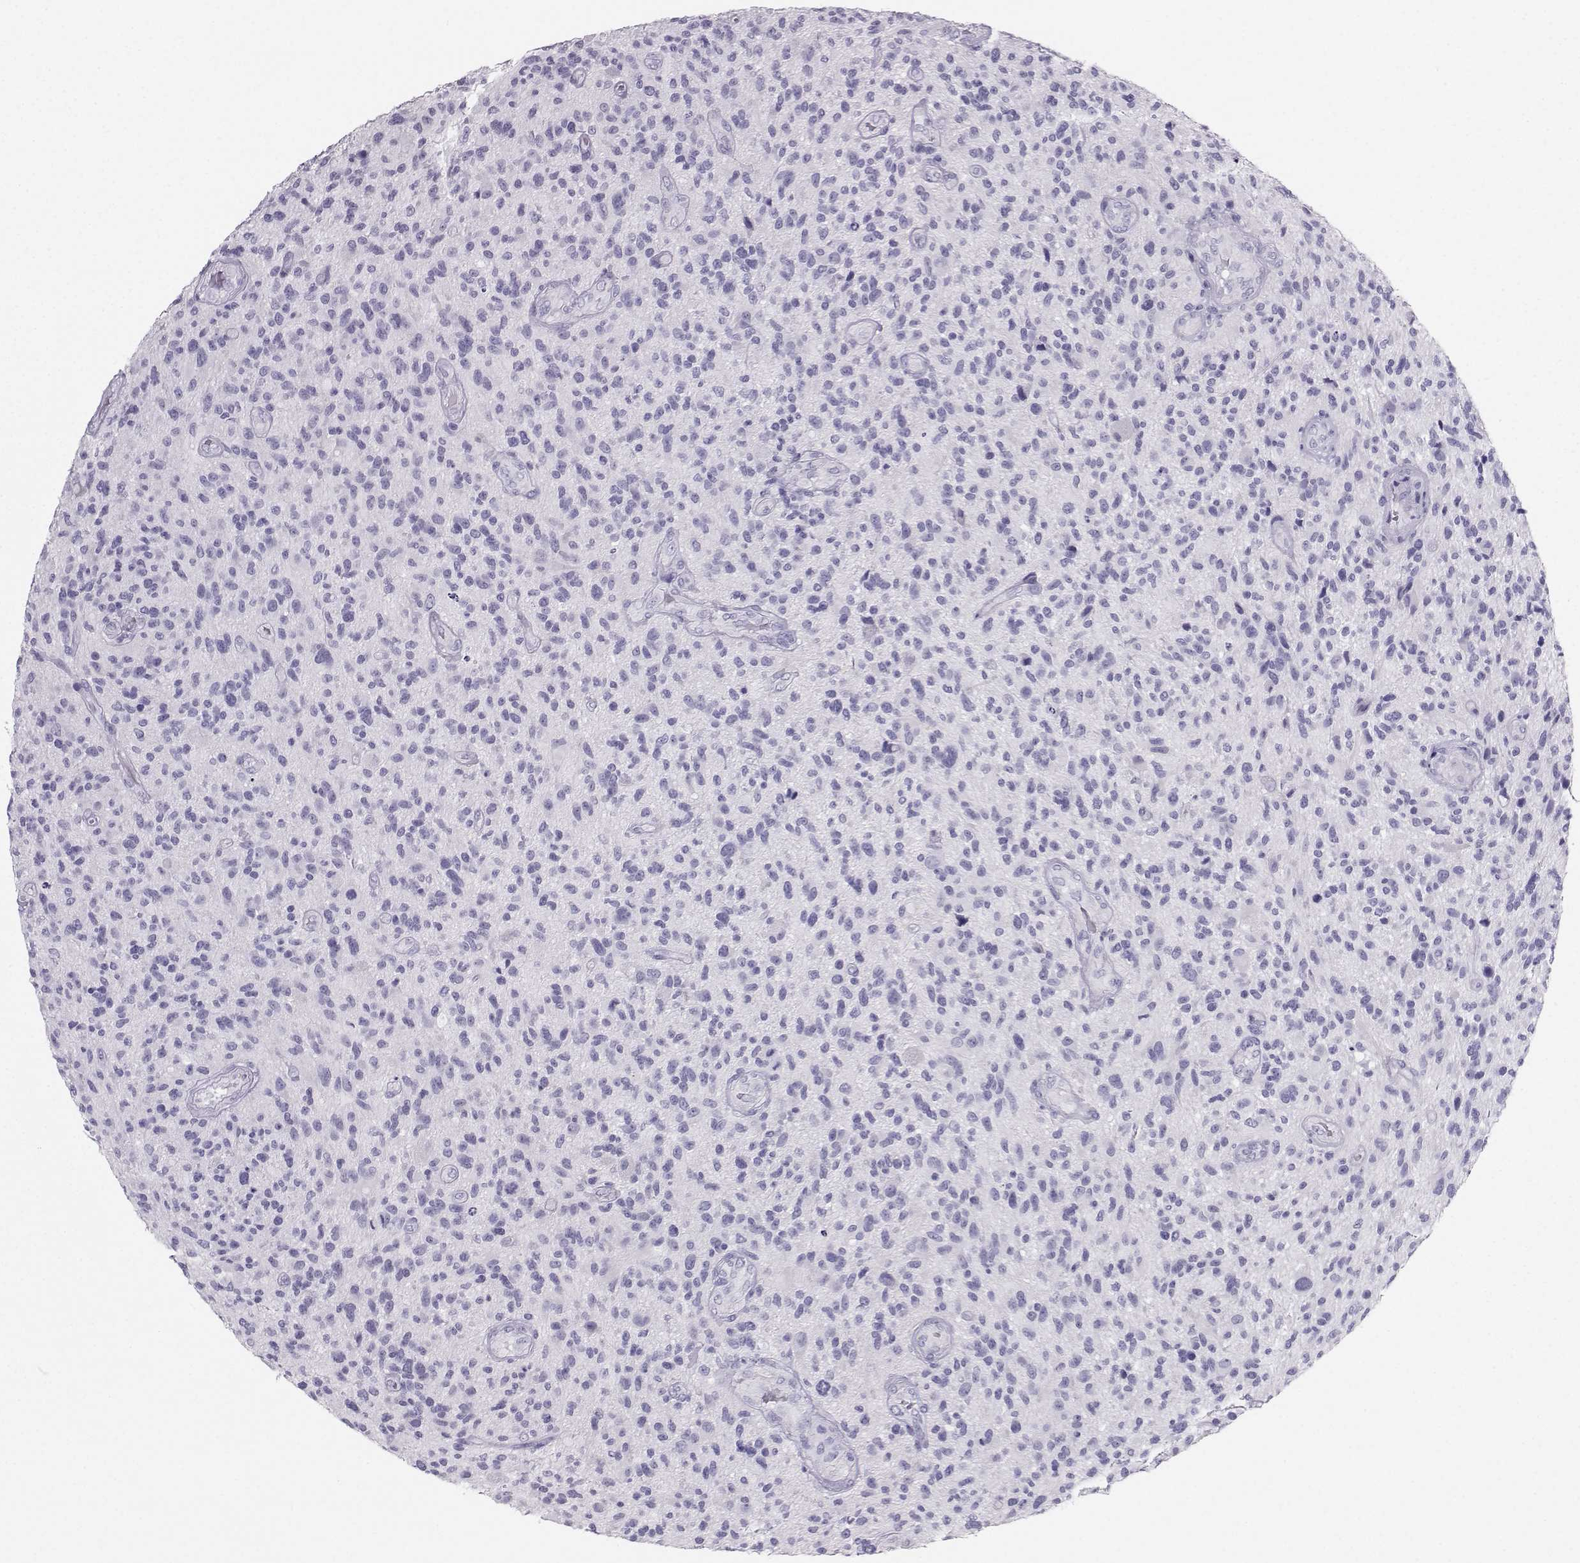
{"staining": {"intensity": "negative", "quantity": "none", "location": "none"}, "tissue": "glioma", "cell_type": "Tumor cells", "image_type": "cancer", "snomed": [{"axis": "morphology", "description": "Glioma, malignant, High grade"}, {"axis": "topography", "description": "Brain"}], "caption": "Tumor cells are negative for brown protein staining in glioma.", "gene": "IQCD", "patient": {"sex": "male", "age": 47}}